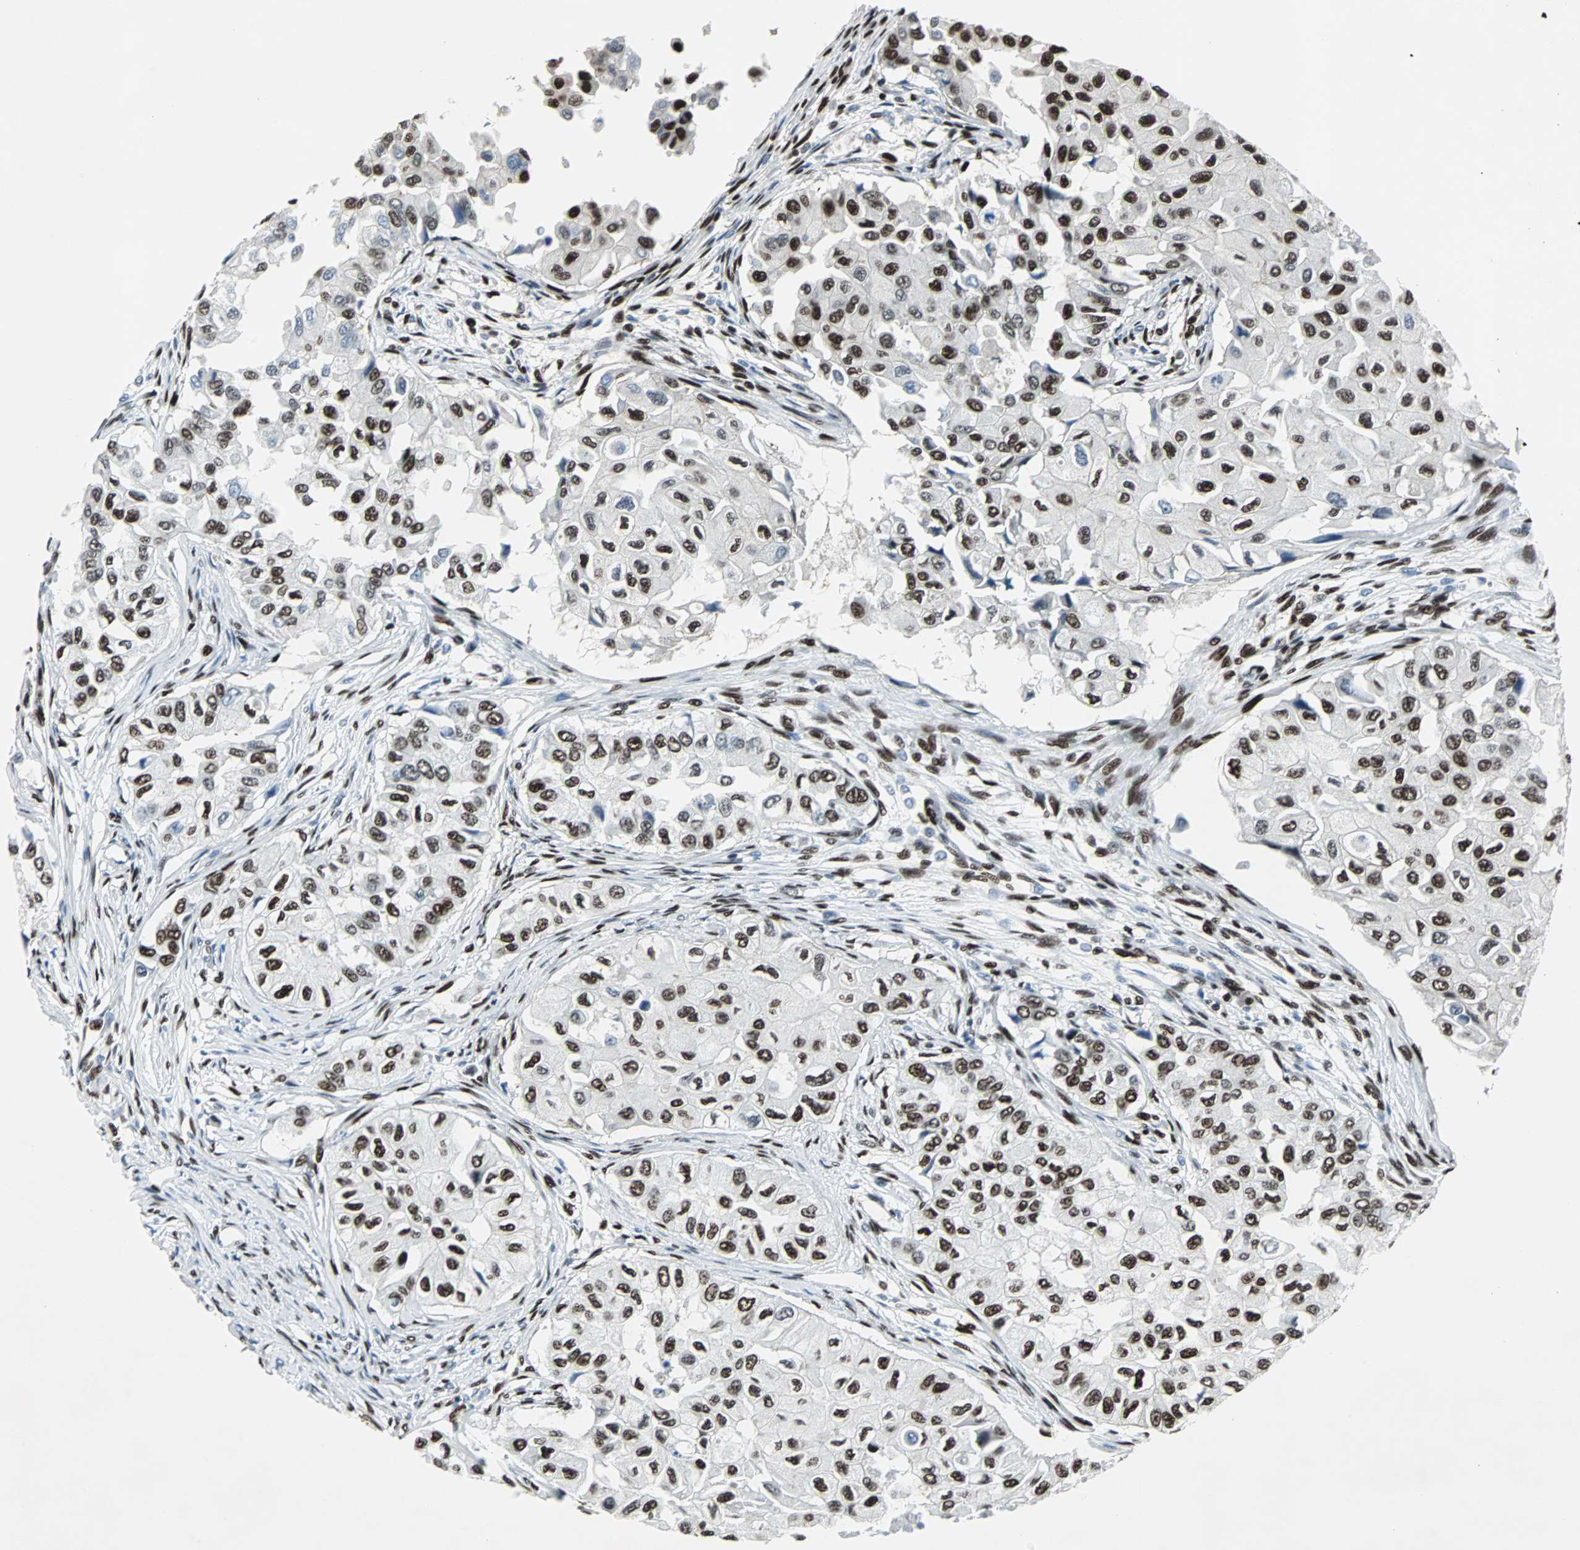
{"staining": {"intensity": "strong", "quantity": ">75%", "location": "nuclear"}, "tissue": "breast cancer", "cell_type": "Tumor cells", "image_type": "cancer", "snomed": [{"axis": "morphology", "description": "Normal tissue, NOS"}, {"axis": "morphology", "description": "Duct carcinoma"}, {"axis": "topography", "description": "Breast"}], "caption": "The micrograph exhibits staining of breast cancer (infiltrating ductal carcinoma), revealing strong nuclear protein expression (brown color) within tumor cells.", "gene": "MEF2D", "patient": {"sex": "female", "age": 49}}